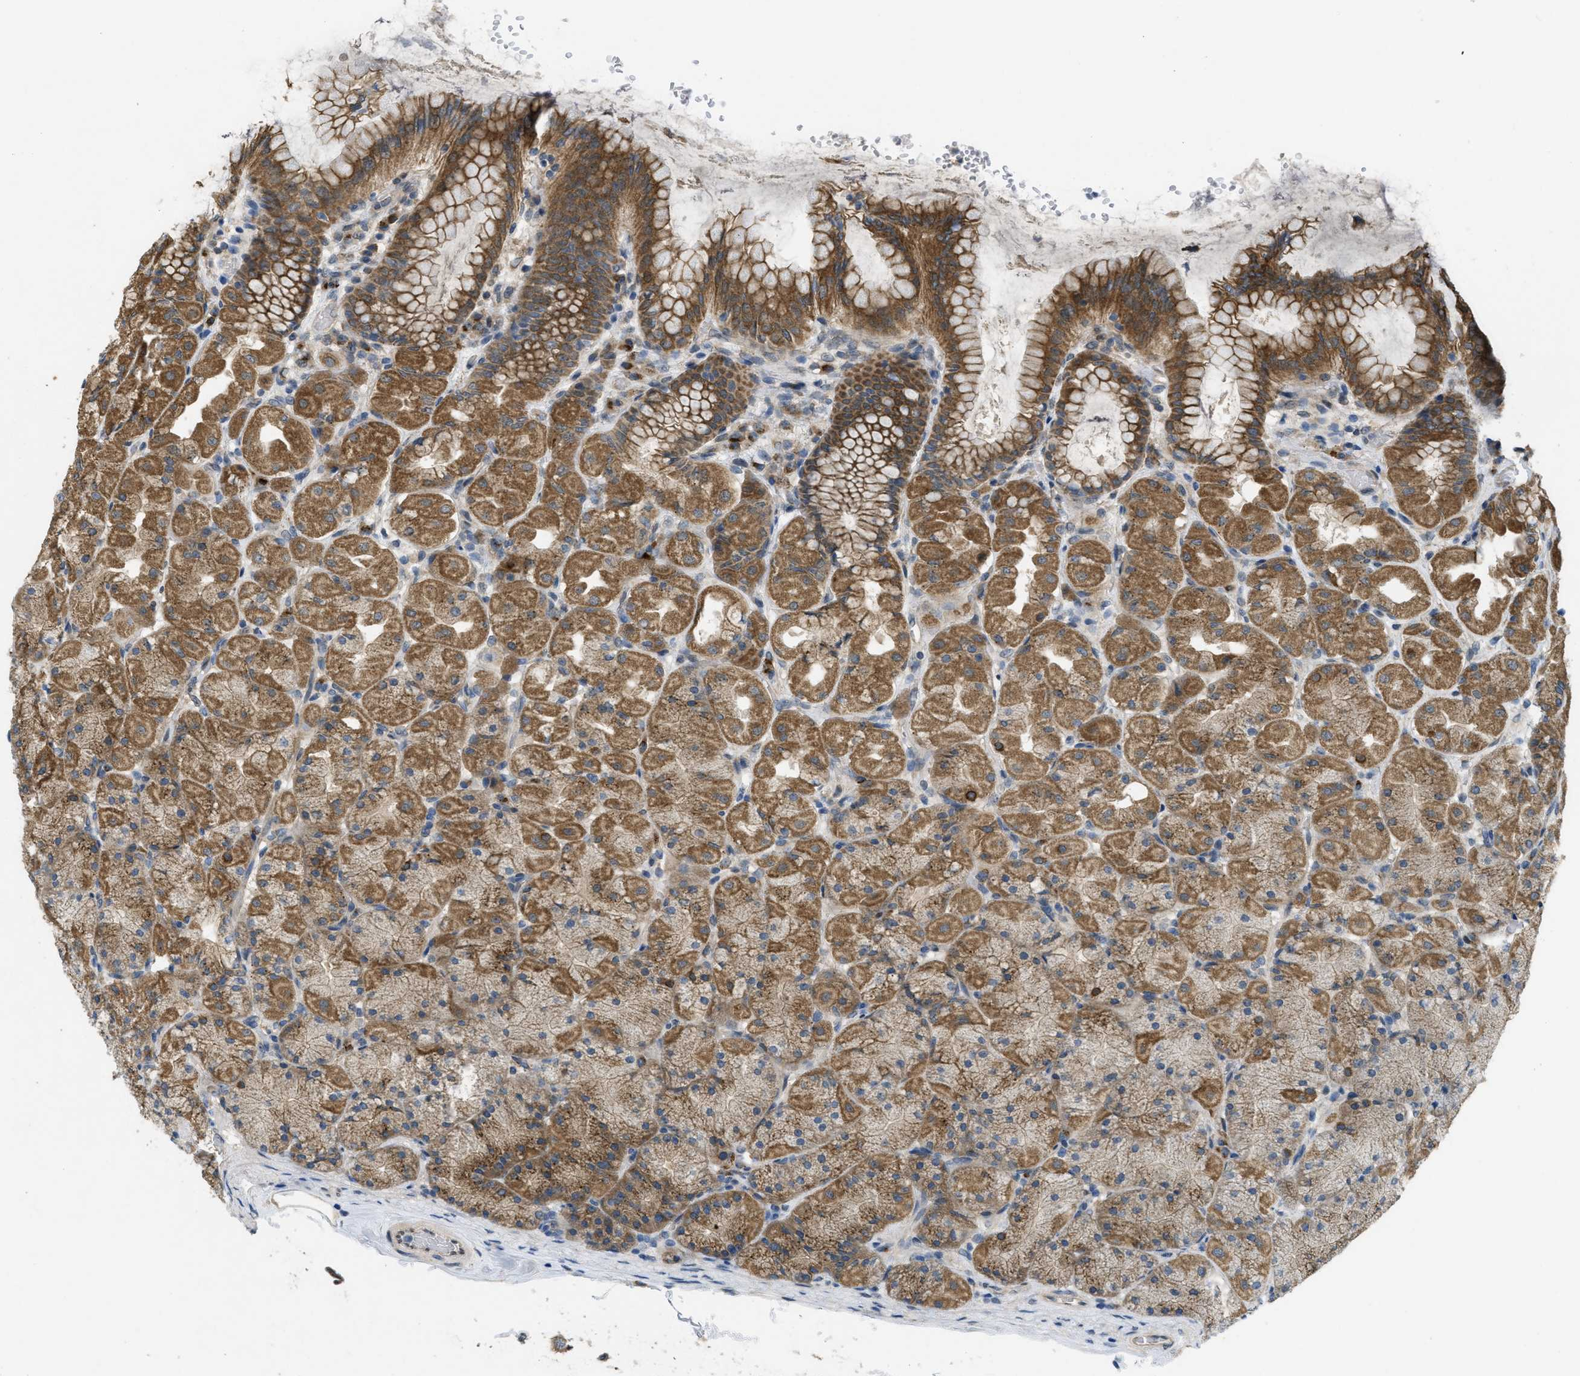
{"staining": {"intensity": "moderate", "quantity": ">75%", "location": "cytoplasmic/membranous"}, "tissue": "stomach", "cell_type": "Glandular cells", "image_type": "normal", "snomed": [{"axis": "morphology", "description": "Normal tissue, NOS"}, {"axis": "topography", "description": "Stomach, upper"}], "caption": "IHC photomicrograph of normal human stomach stained for a protein (brown), which demonstrates medium levels of moderate cytoplasmic/membranous staining in about >75% of glandular cells.", "gene": "IFNLR1", "patient": {"sex": "female", "age": 56}}